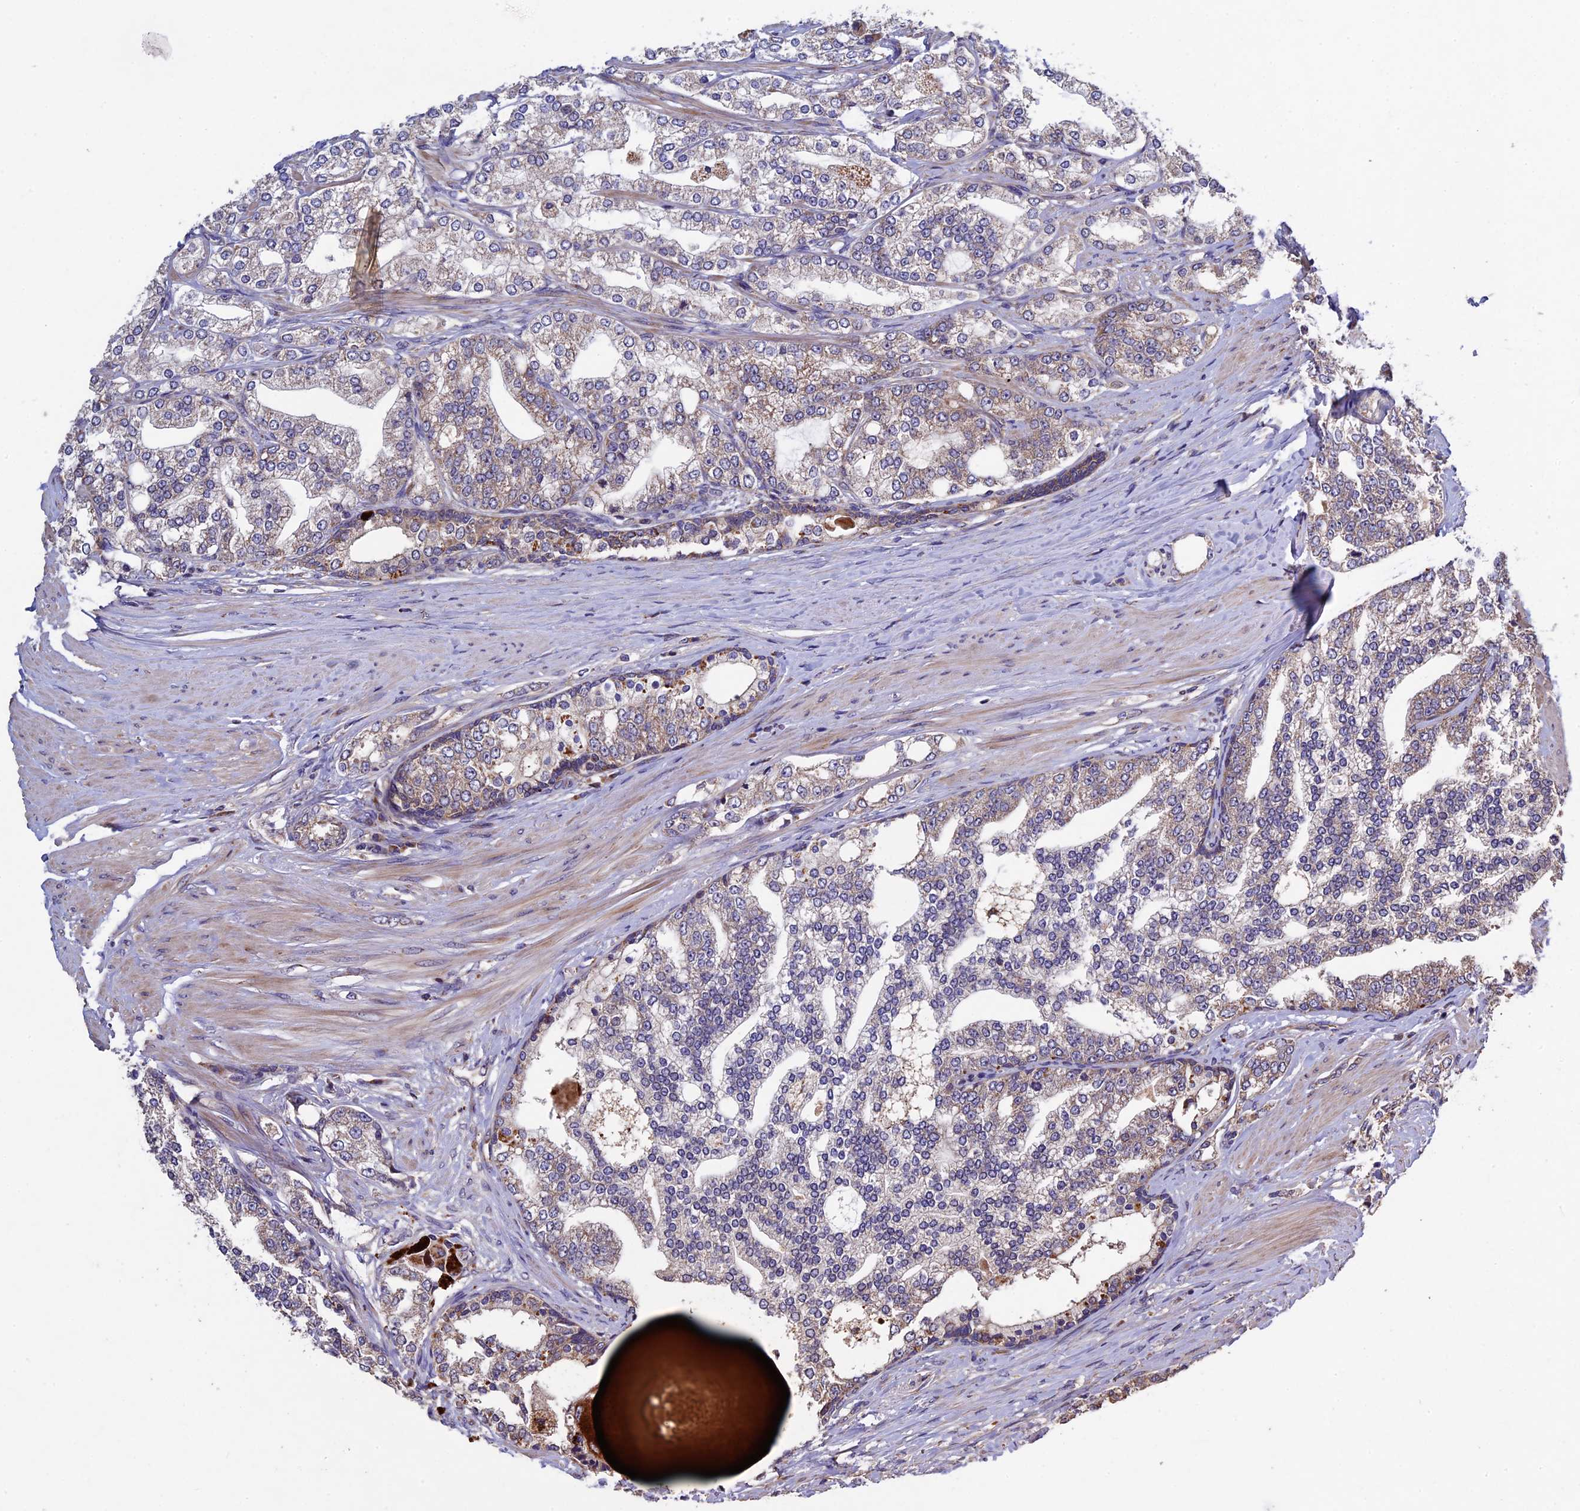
{"staining": {"intensity": "weak", "quantity": "25%-75%", "location": "cytoplasmic/membranous"}, "tissue": "prostate cancer", "cell_type": "Tumor cells", "image_type": "cancer", "snomed": [{"axis": "morphology", "description": "Adenocarcinoma, High grade"}, {"axis": "topography", "description": "Prostate"}], "caption": "Weak cytoplasmic/membranous protein expression is identified in approximately 25%-75% of tumor cells in adenocarcinoma (high-grade) (prostate).", "gene": "RNF17", "patient": {"sex": "male", "age": 64}}